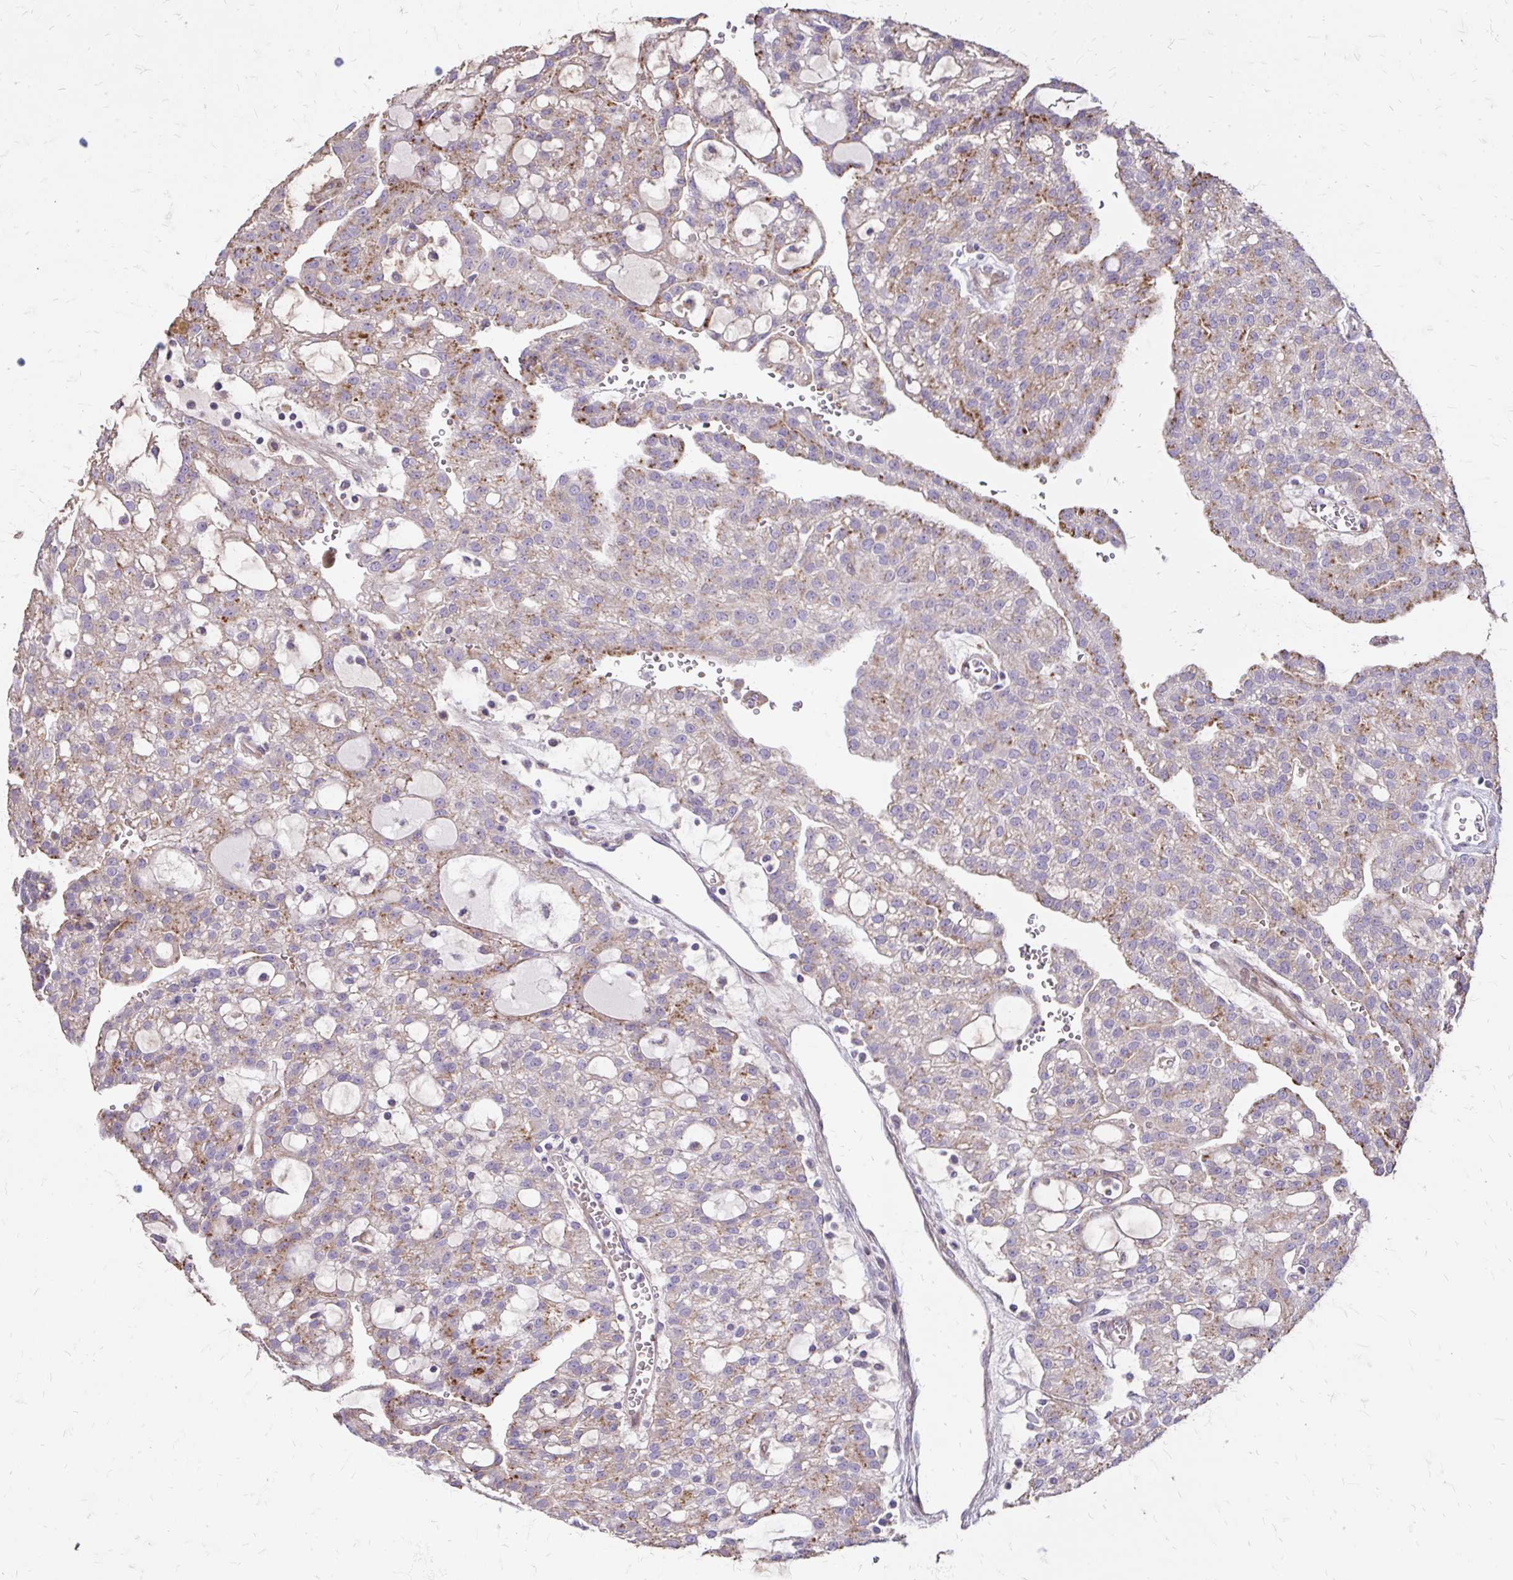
{"staining": {"intensity": "weak", "quantity": "25%-75%", "location": "cytoplasmic/membranous"}, "tissue": "renal cancer", "cell_type": "Tumor cells", "image_type": "cancer", "snomed": [{"axis": "morphology", "description": "Adenocarcinoma, NOS"}, {"axis": "topography", "description": "Kidney"}], "caption": "Immunohistochemical staining of human renal cancer reveals low levels of weak cytoplasmic/membranous positivity in approximately 25%-75% of tumor cells. The staining was performed using DAB, with brown indicating positive protein expression. Nuclei are stained blue with hematoxylin.", "gene": "MYORG", "patient": {"sex": "male", "age": 63}}